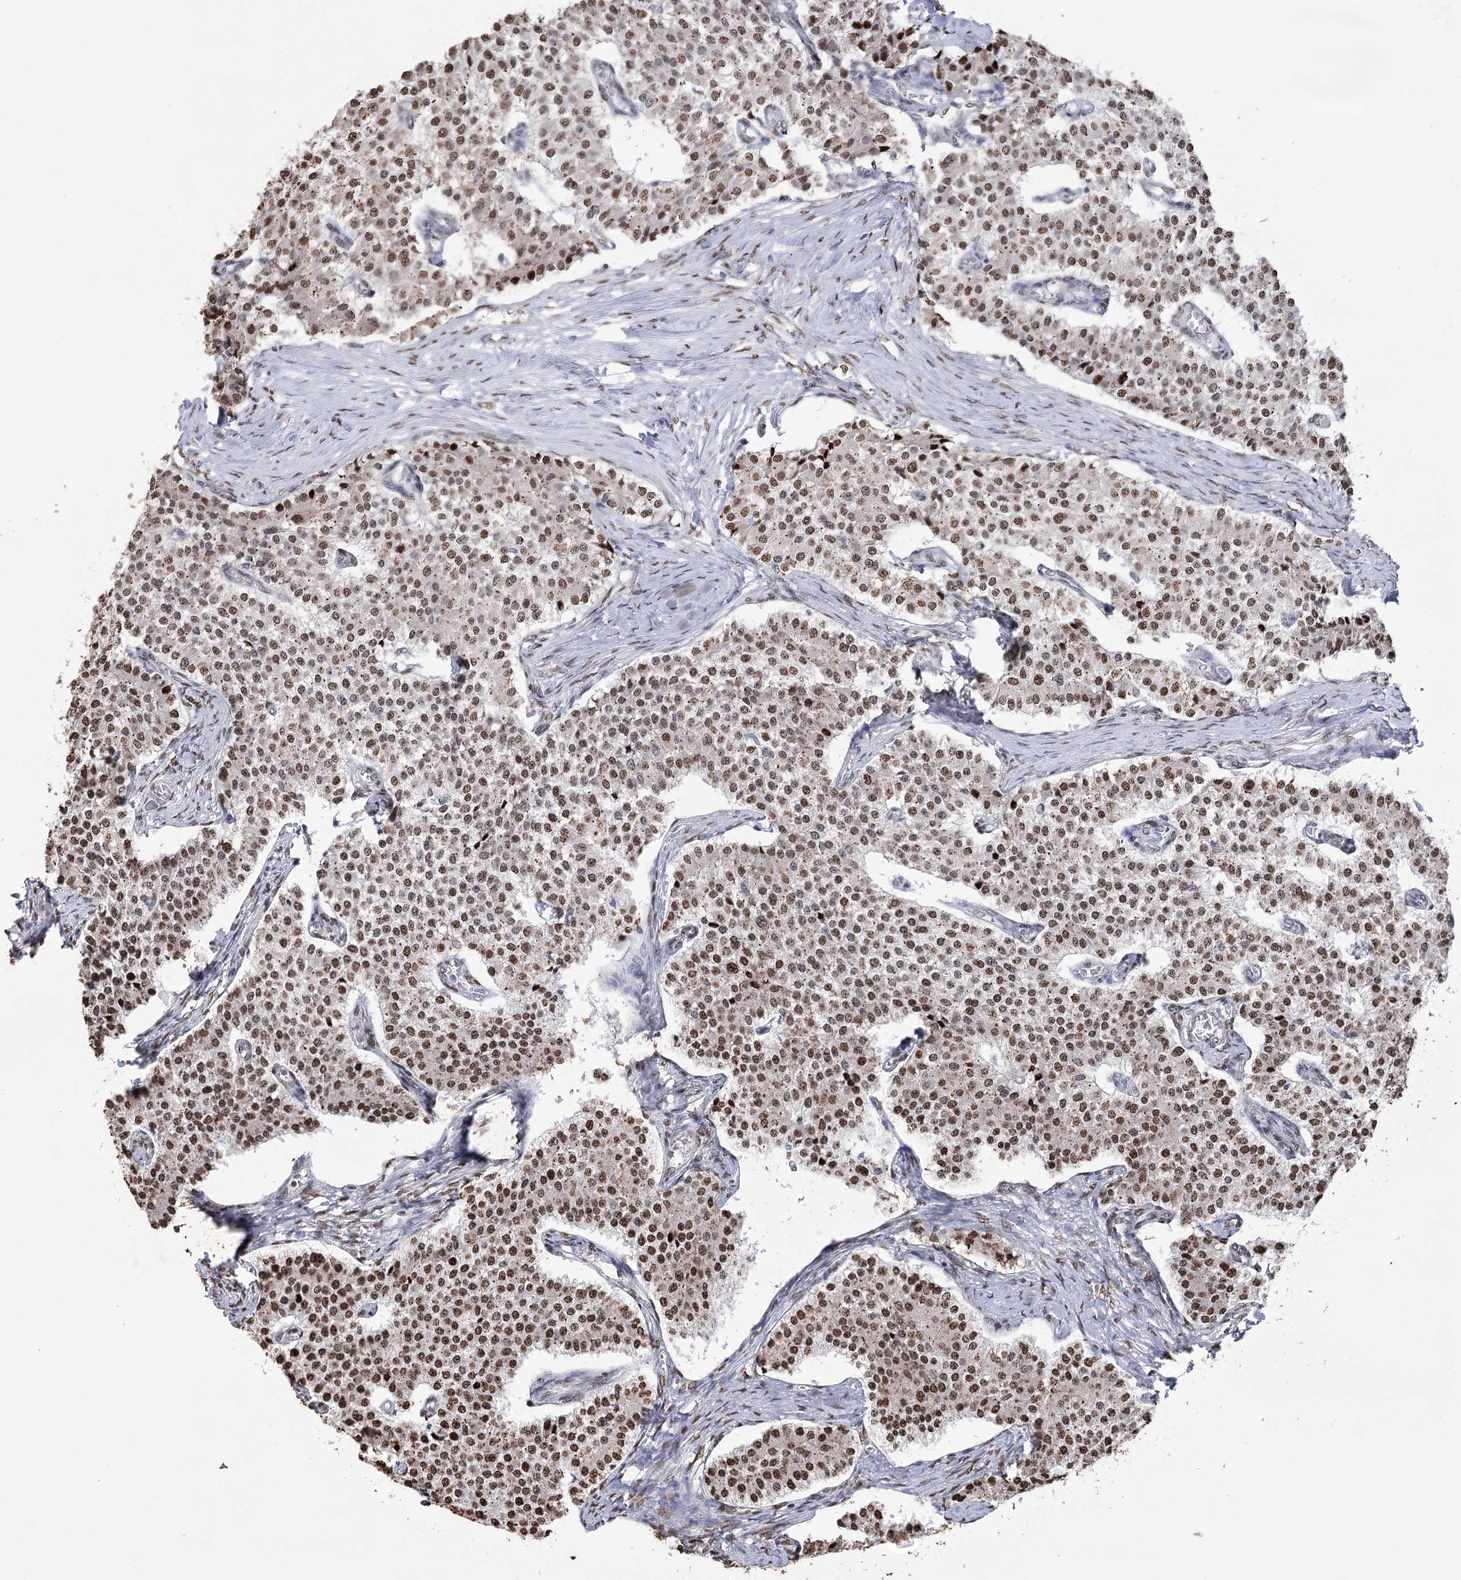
{"staining": {"intensity": "strong", "quantity": ">75%", "location": "nuclear"}, "tissue": "carcinoid", "cell_type": "Tumor cells", "image_type": "cancer", "snomed": [{"axis": "morphology", "description": "Carcinoid, malignant, NOS"}, {"axis": "topography", "description": "Colon"}], "caption": "Protein staining shows strong nuclear staining in approximately >75% of tumor cells in carcinoid. The staining was performed using DAB (3,3'-diaminobenzidine), with brown indicating positive protein expression. Nuclei are stained blue with hematoxylin.", "gene": "NFU1", "patient": {"sex": "female", "age": 52}}